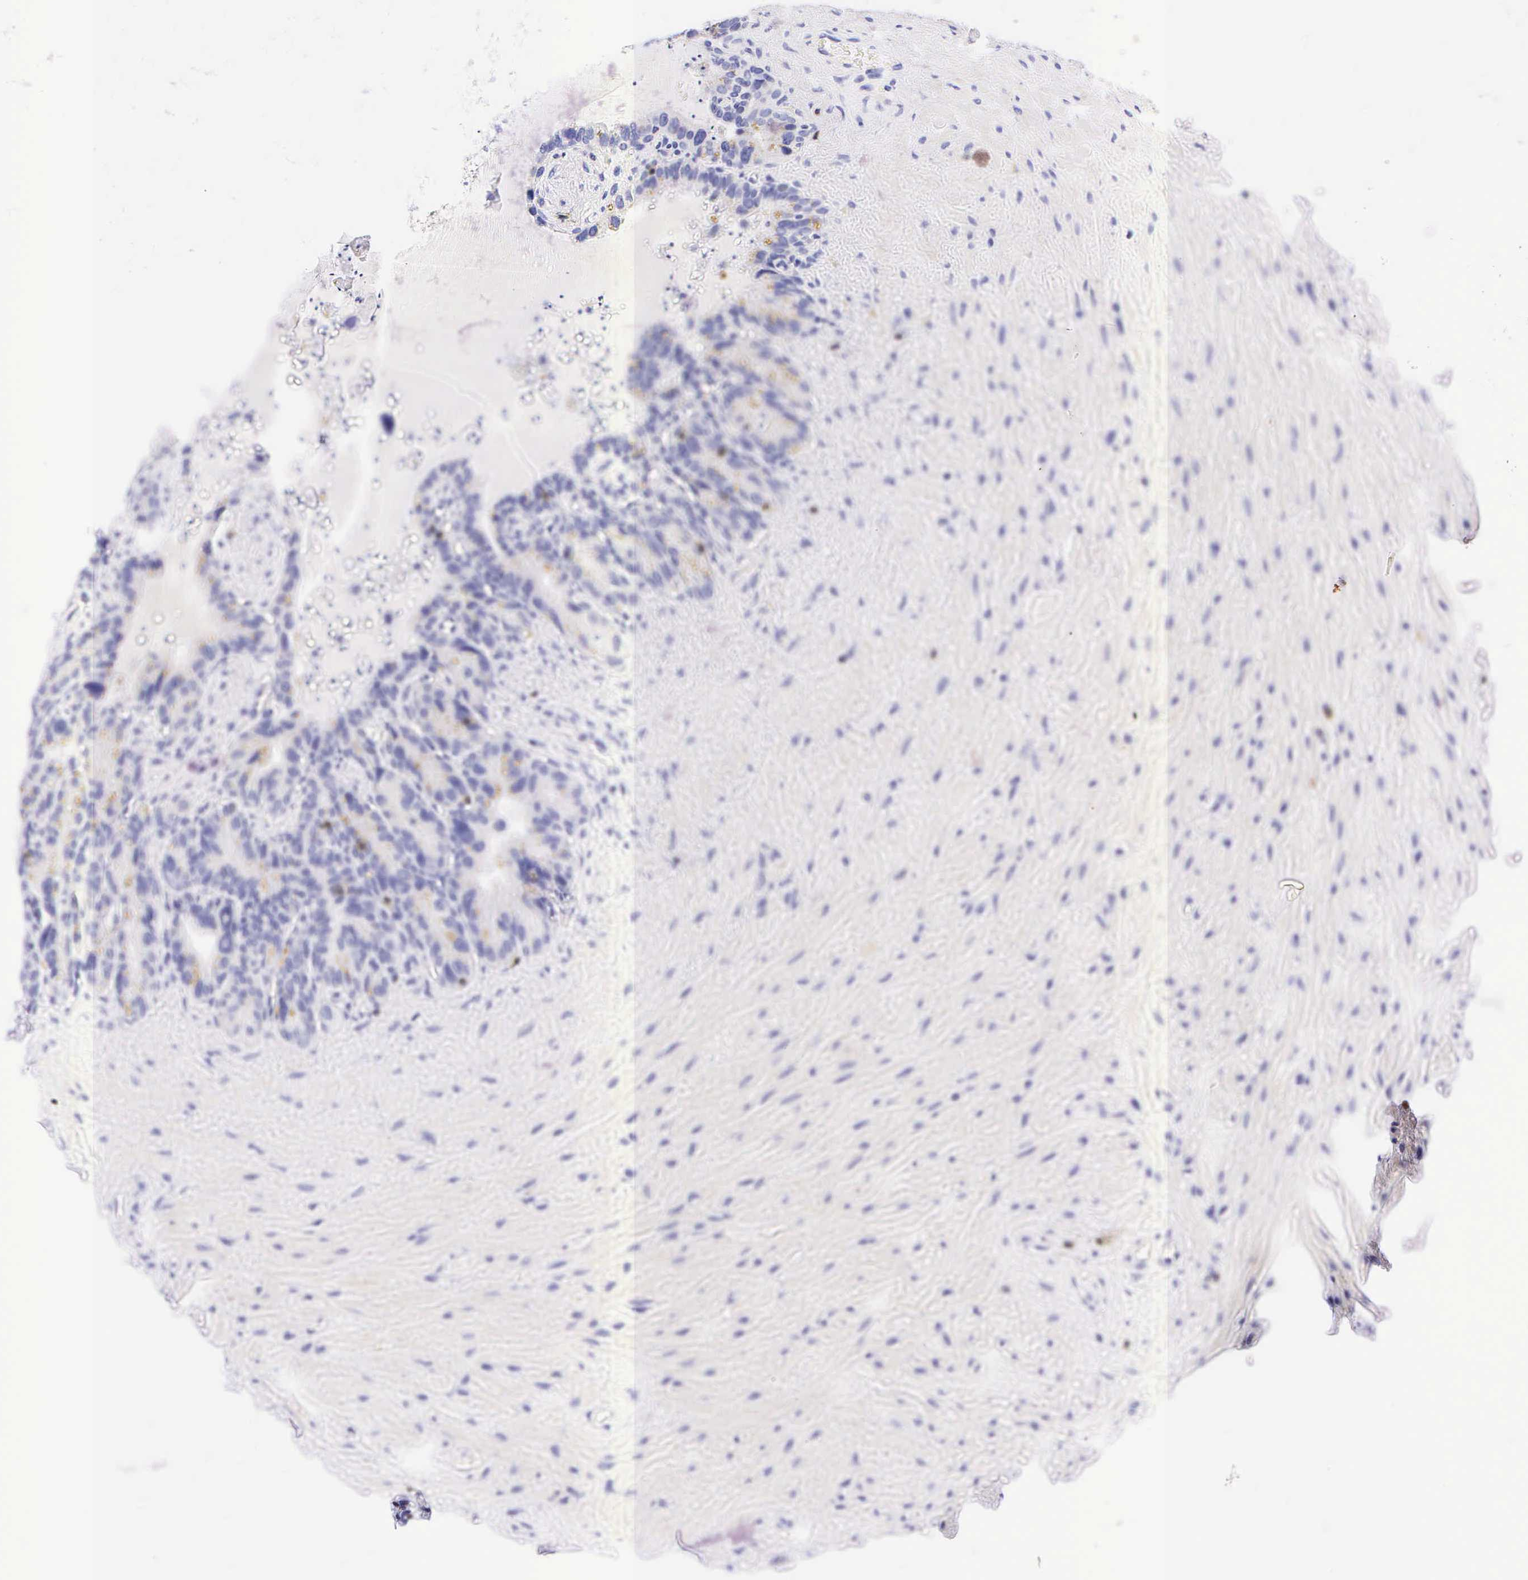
{"staining": {"intensity": "negative", "quantity": "none", "location": "none"}, "tissue": "seminal vesicle", "cell_type": "Glandular cells", "image_type": "normal", "snomed": [{"axis": "morphology", "description": "Normal tissue, NOS"}, {"axis": "topography", "description": "Seminal veicle"}], "caption": "This is an immunohistochemistry (IHC) image of normal seminal vesicle. There is no staining in glandular cells.", "gene": "CD3E", "patient": {"sex": "male", "age": 63}}